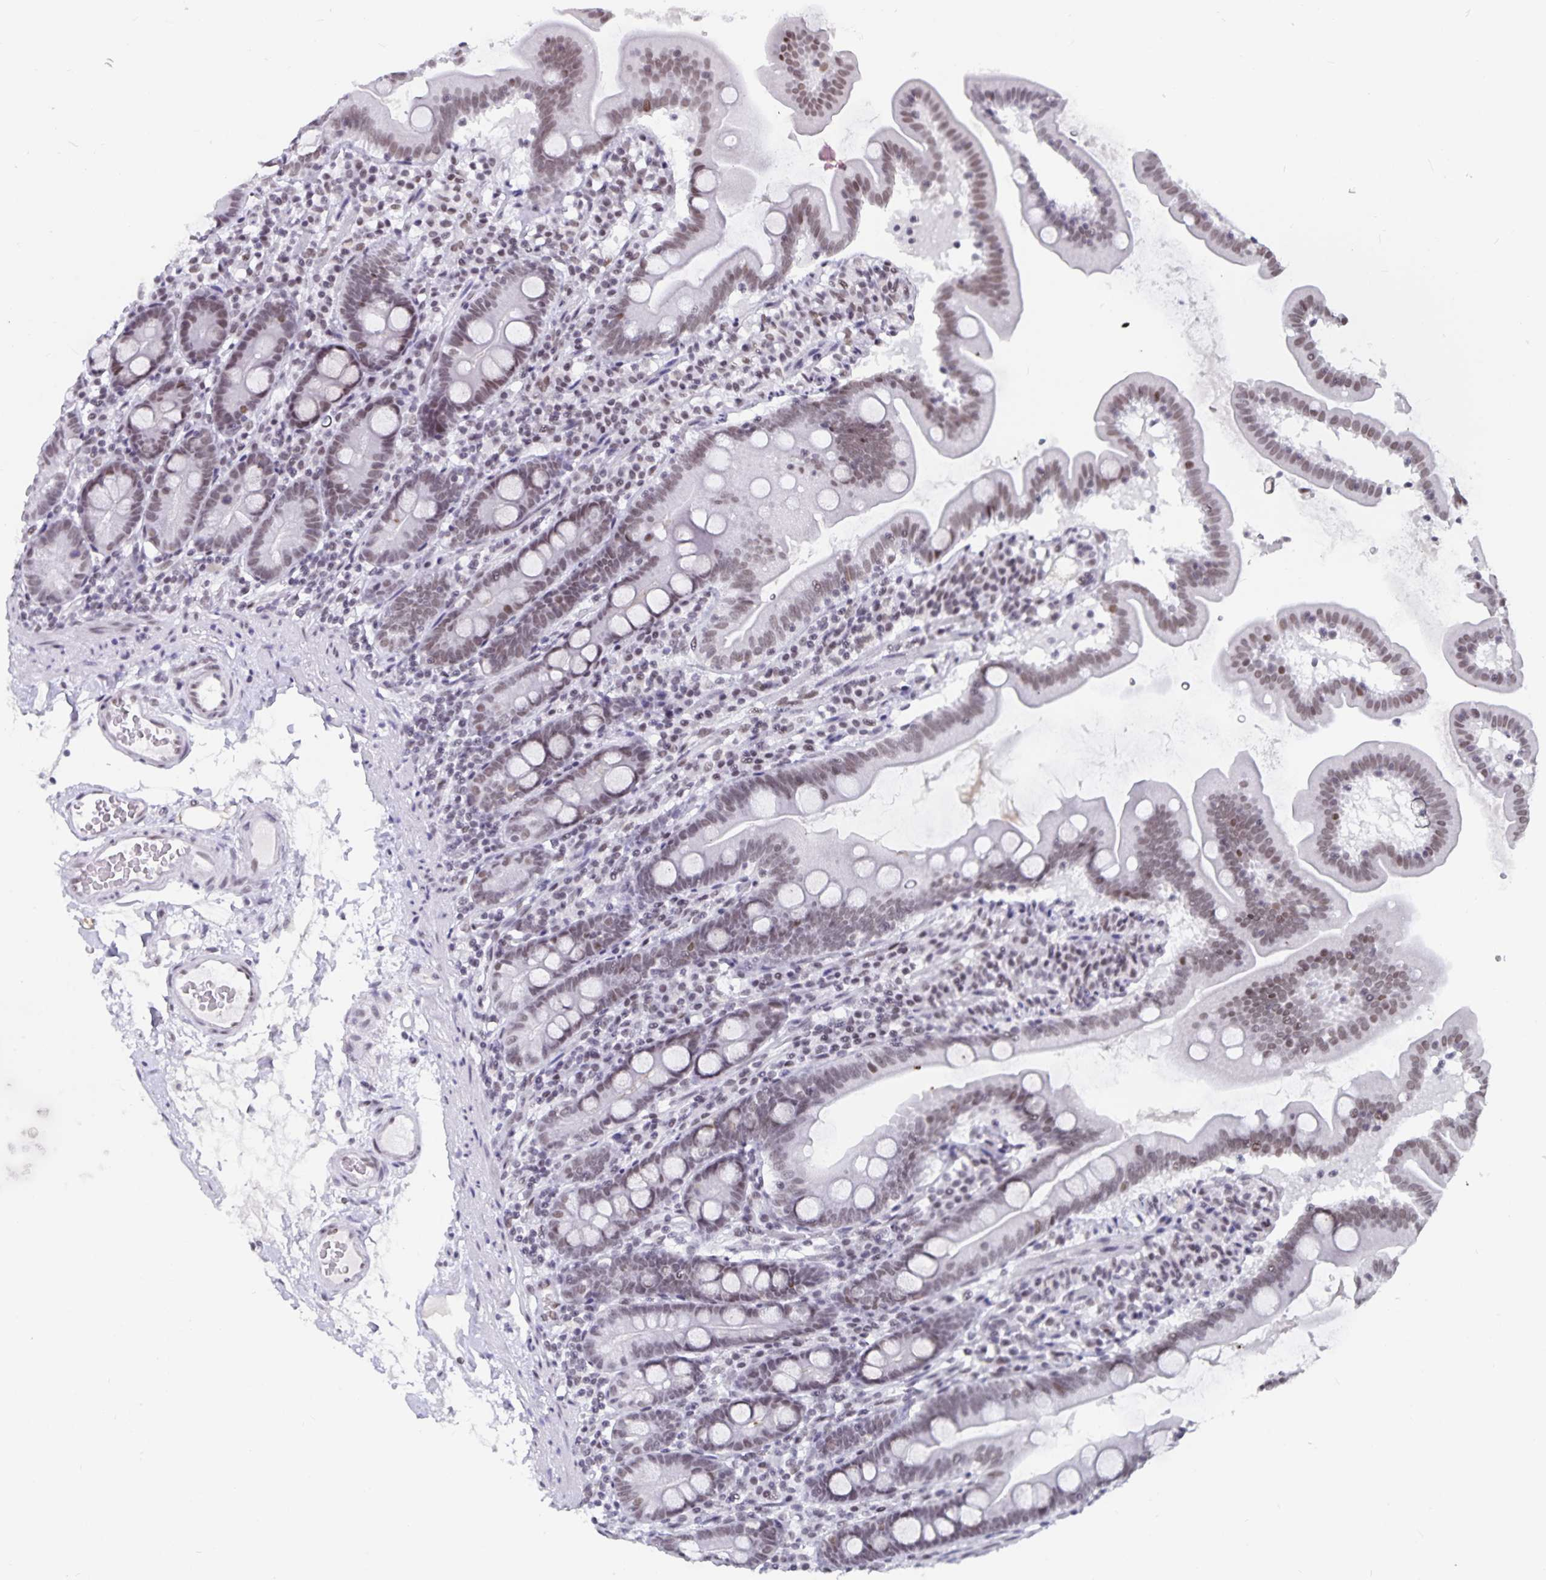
{"staining": {"intensity": "weak", "quantity": "25%-75%", "location": "nuclear"}, "tissue": "duodenum", "cell_type": "Glandular cells", "image_type": "normal", "snomed": [{"axis": "morphology", "description": "Normal tissue, NOS"}, {"axis": "topography", "description": "Duodenum"}], "caption": "High-magnification brightfield microscopy of normal duodenum stained with DAB (brown) and counterstained with hematoxylin (blue). glandular cells exhibit weak nuclear positivity is seen in about25%-75% of cells. The protein of interest is shown in brown color, while the nuclei are stained blue.", "gene": "PBX2", "patient": {"sex": "female", "age": 67}}